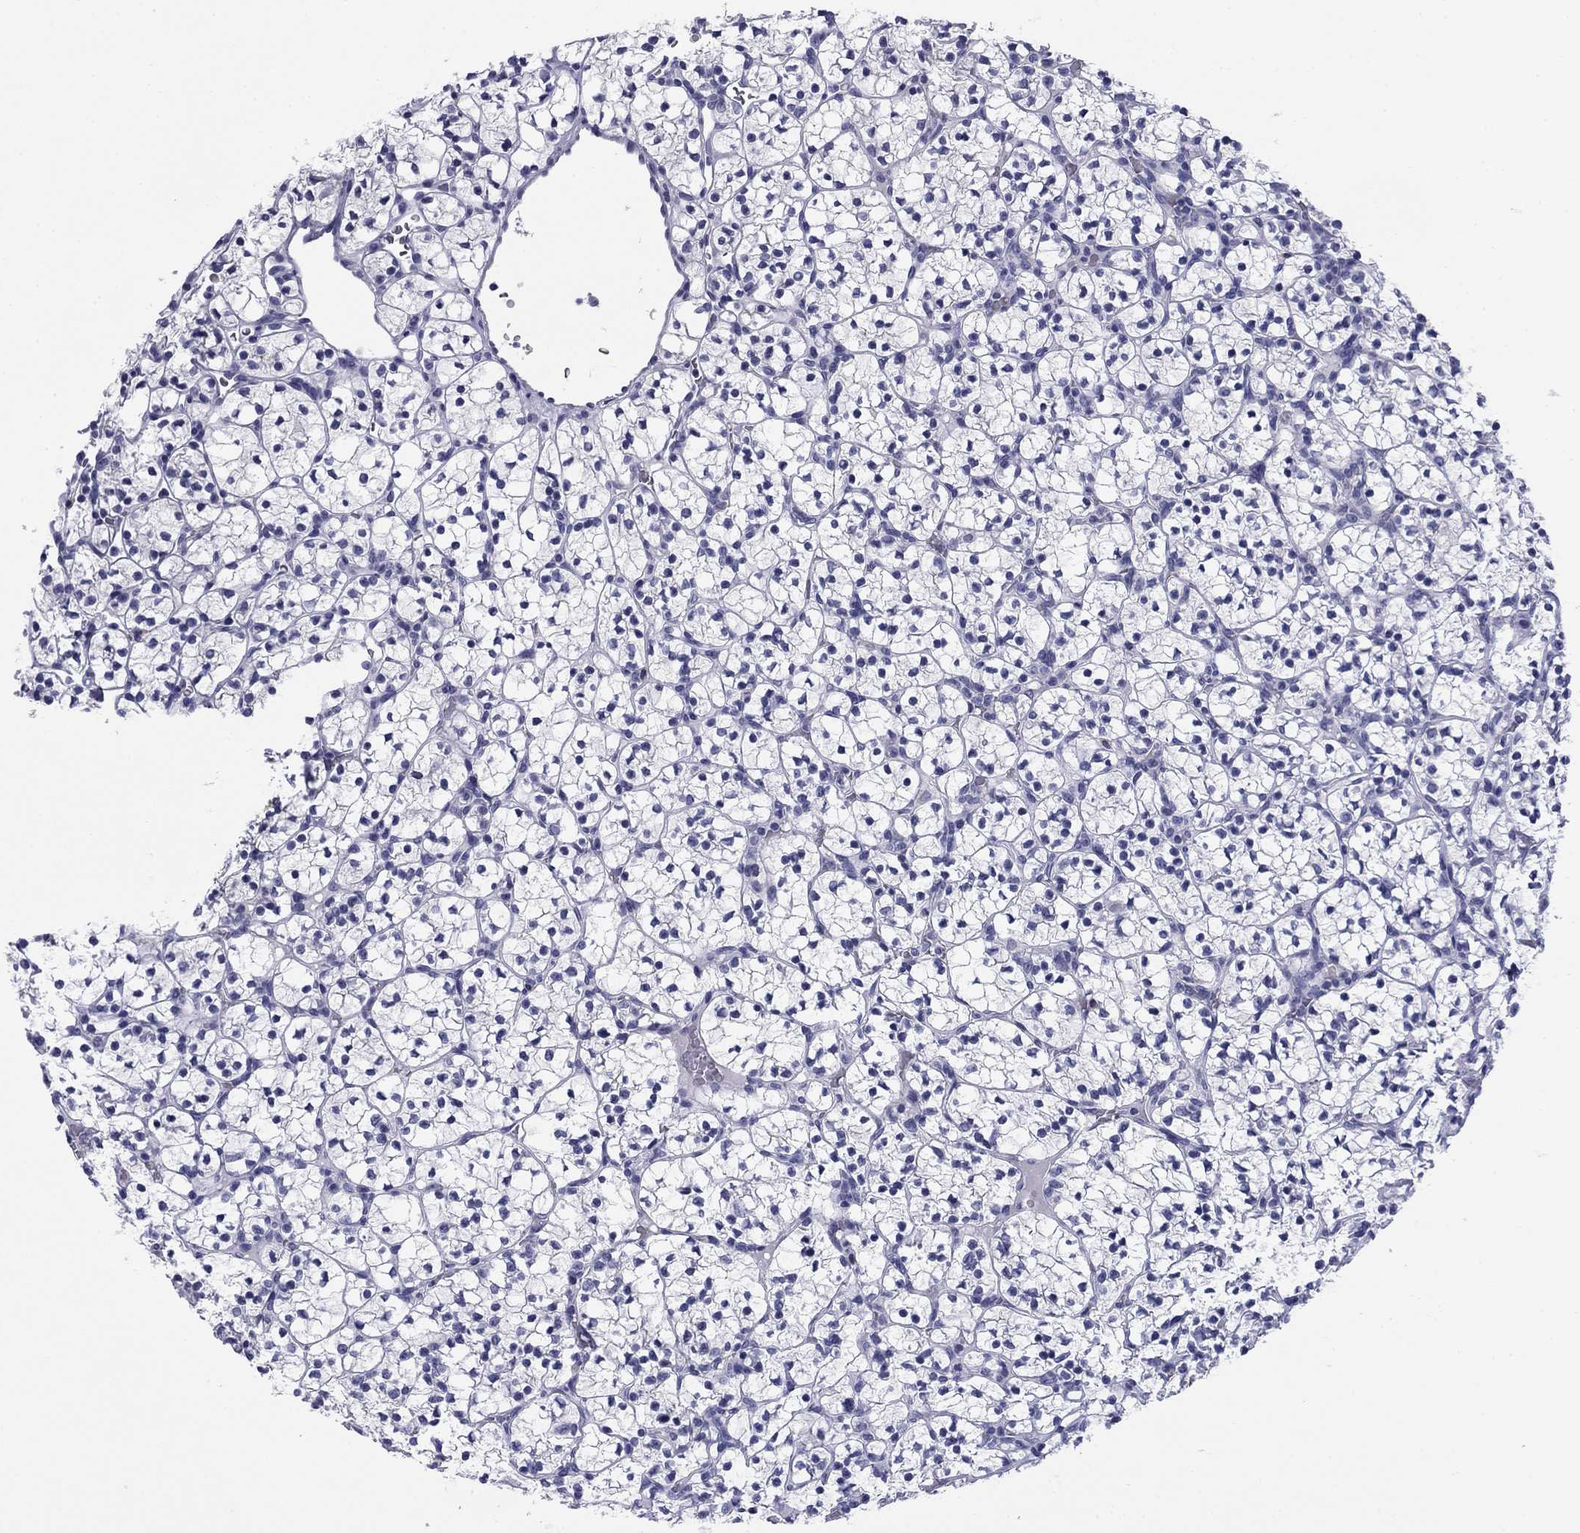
{"staining": {"intensity": "negative", "quantity": "none", "location": "none"}, "tissue": "renal cancer", "cell_type": "Tumor cells", "image_type": "cancer", "snomed": [{"axis": "morphology", "description": "Adenocarcinoma, NOS"}, {"axis": "topography", "description": "Kidney"}], "caption": "Tumor cells are negative for protein expression in human adenocarcinoma (renal).", "gene": "ABCC2", "patient": {"sex": "female", "age": 89}}